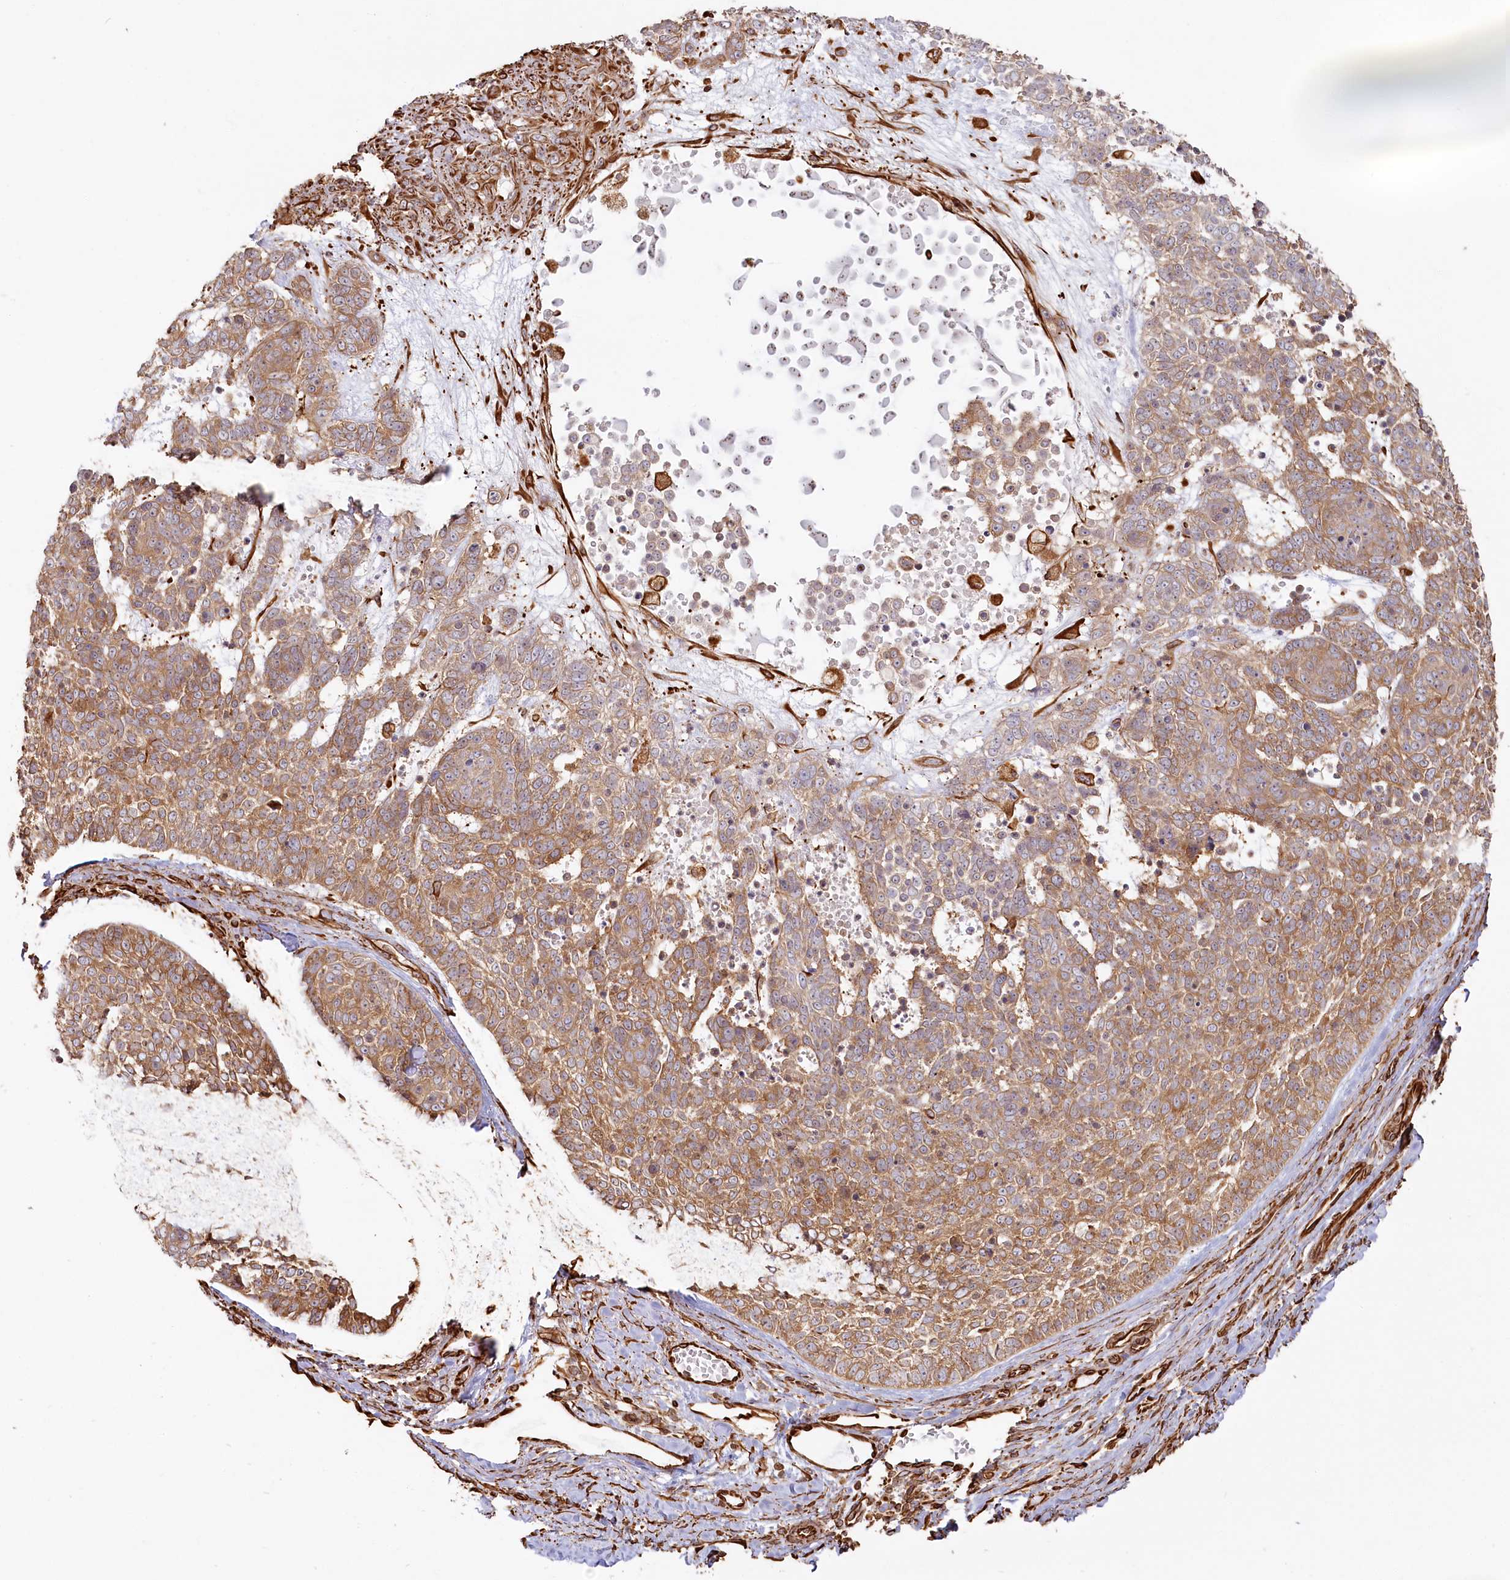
{"staining": {"intensity": "moderate", "quantity": ">75%", "location": "cytoplasmic/membranous"}, "tissue": "skin cancer", "cell_type": "Tumor cells", "image_type": "cancer", "snomed": [{"axis": "morphology", "description": "Basal cell carcinoma"}, {"axis": "topography", "description": "Skin"}], "caption": "Immunohistochemical staining of basal cell carcinoma (skin) shows moderate cytoplasmic/membranous protein staining in about >75% of tumor cells.", "gene": "TTC1", "patient": {"sex": "female", "age": 81}}